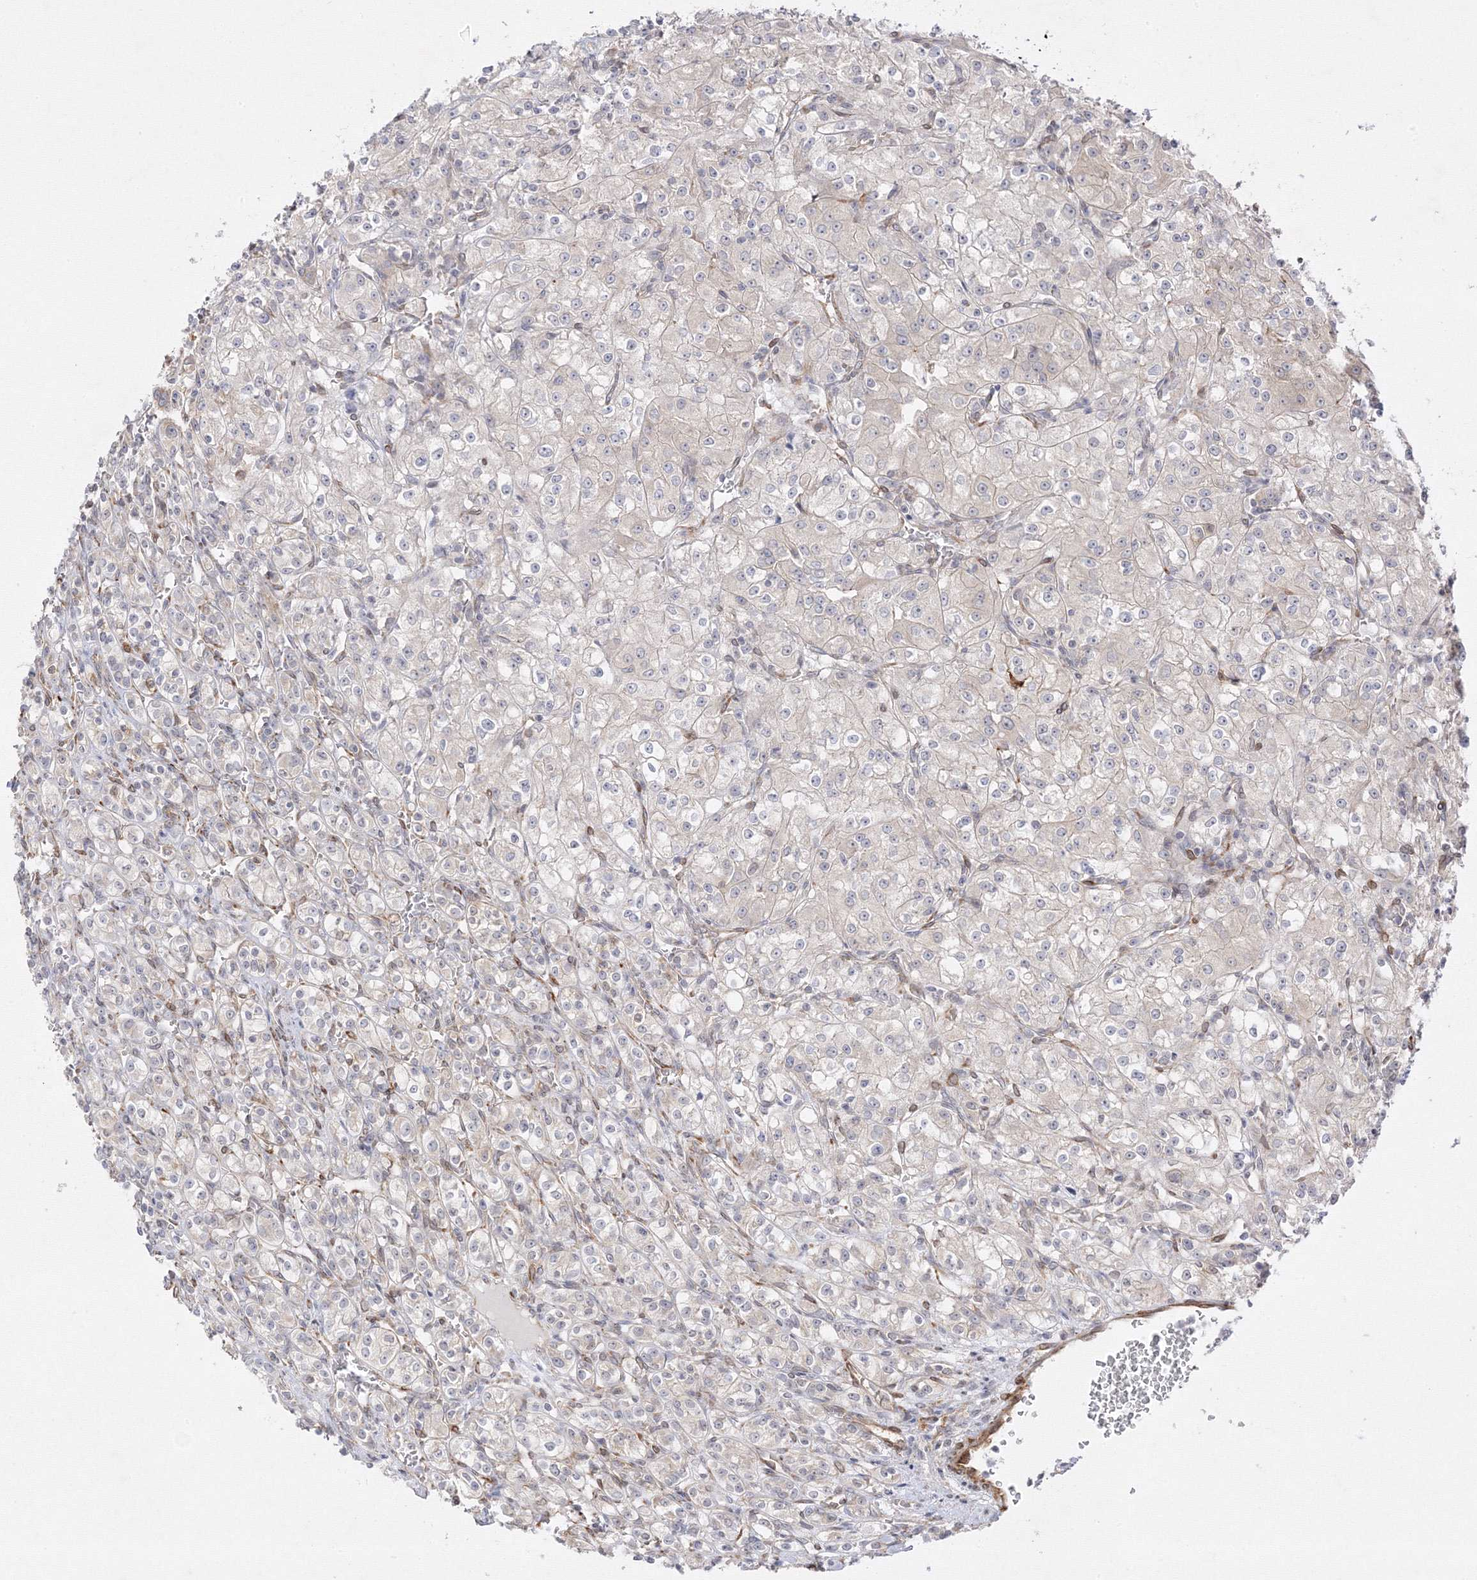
{"staining": {"intensity": "negative", "quantity": "none", "location": "none"}, "tissue": "renal cancer", "cell_type": "Tumor cells", "image_type": "cancer", "snomed": [{"axis": "morphology", "description": "Adenocarcinoma, NOS"}, {"axis": "topography", "description": "Kidney"}], "caption": "Image shows no significant protein staining in tumor cells of renal cancer. (Stains: DAB (3,3'-diaminobenzidine) IHC with hematoxylin counter stain, Microscopy: brightfield microscopy at high magnification).", "gene": "C2CD2", "patient": {"sex": "male", "age": 77}}